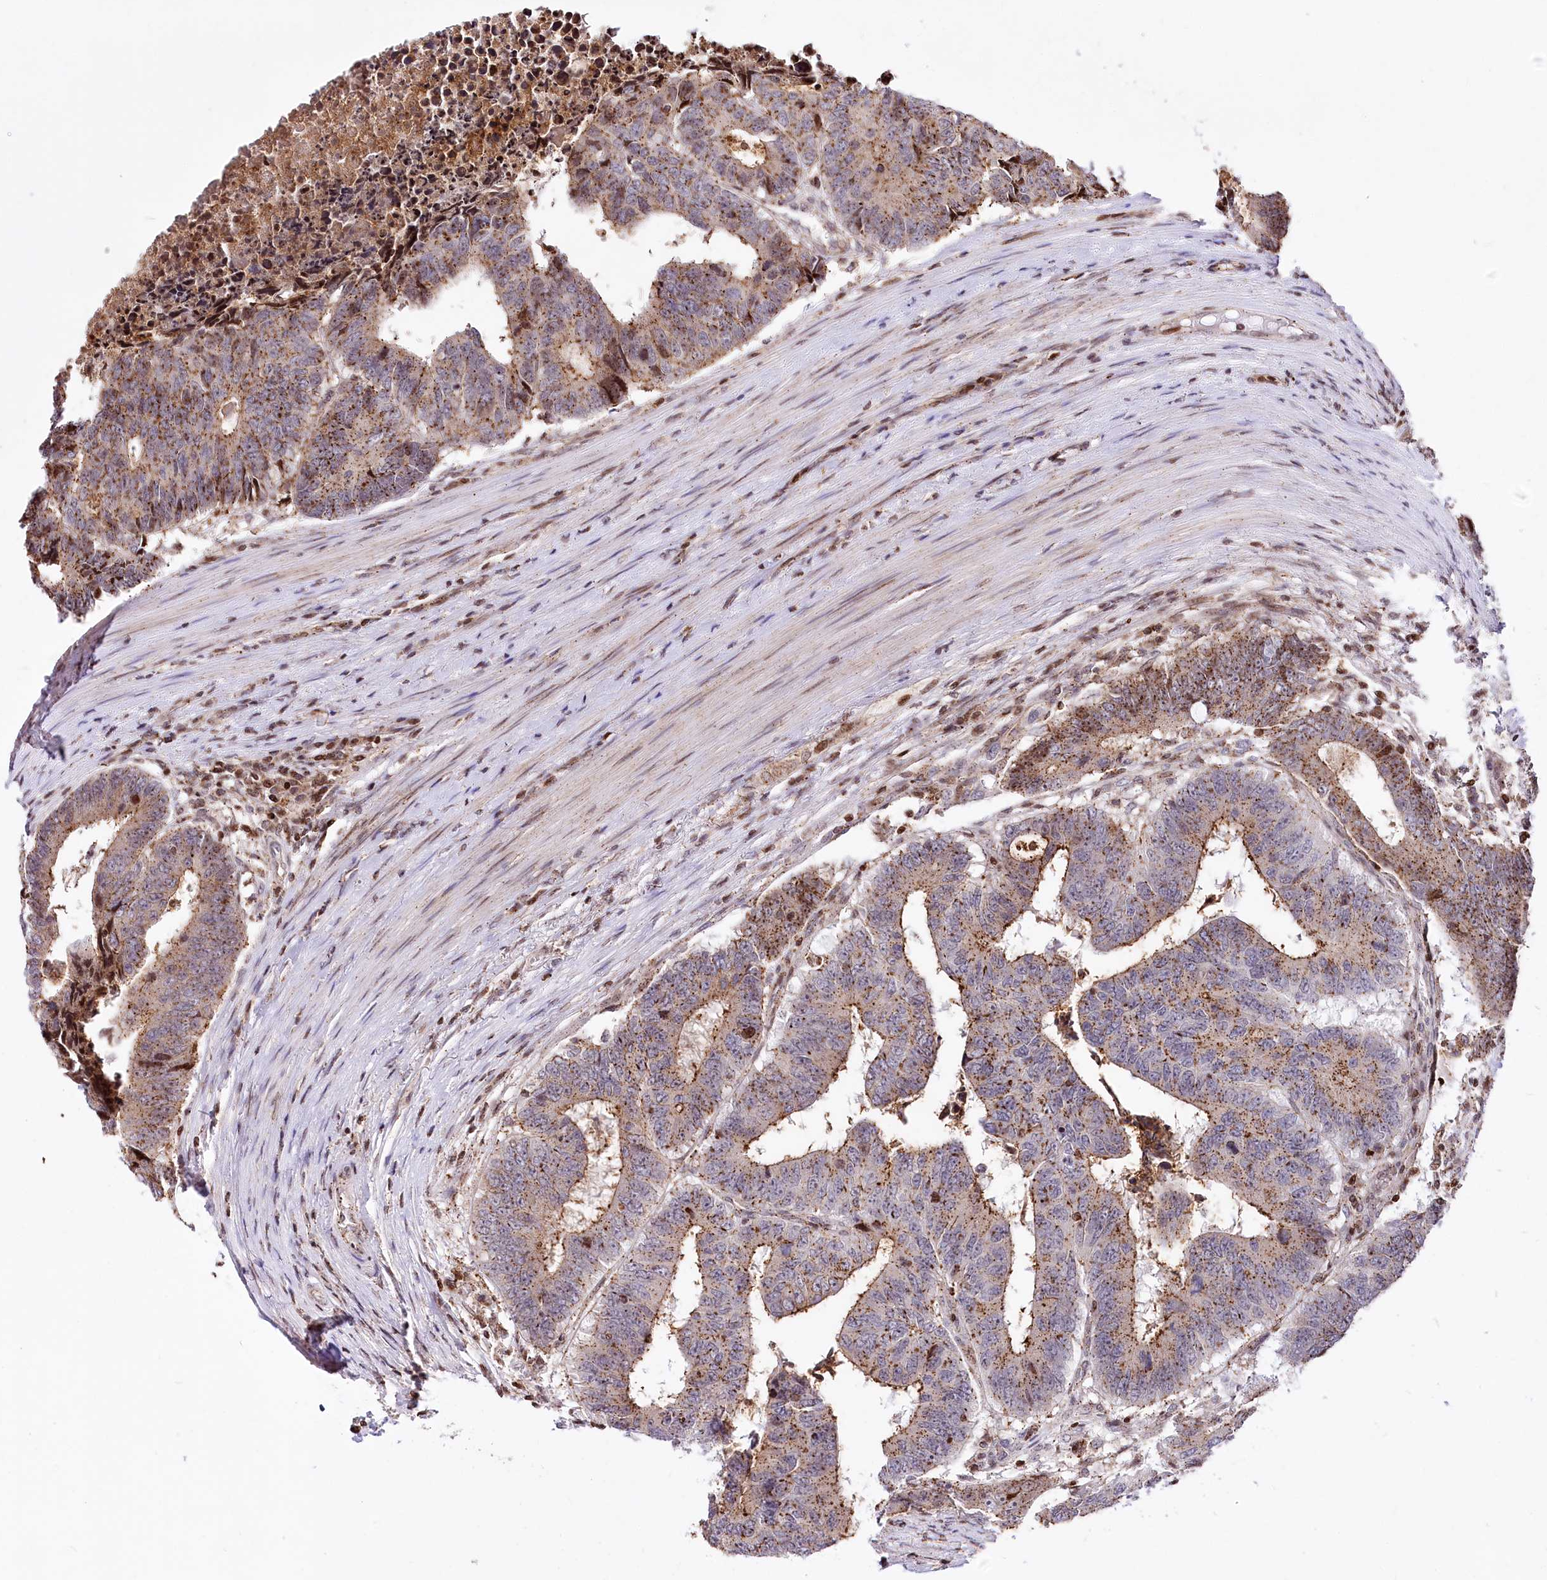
{"staining": {"intensity": "moderate", "quantity": ">75%", "location": "cytoplasmic/membranous"}, "tissue": "colorectal cancer", "cell_type": "Tumor cells", "image_type": "cancer", "snomed": [{"axis": "morphology", "description": "Adenocarcinoma, NOS"}, {"axis": "topography", "description": "Rectum"}], "caption": "Tumor cells reveal medium levels of moderate cytoplasmic/membranous positivity in about >75% of cells in colorectal adenocarcinoma.", "gene": "ZFYVE27", "patient": {"sex": "male", "age": 84}}